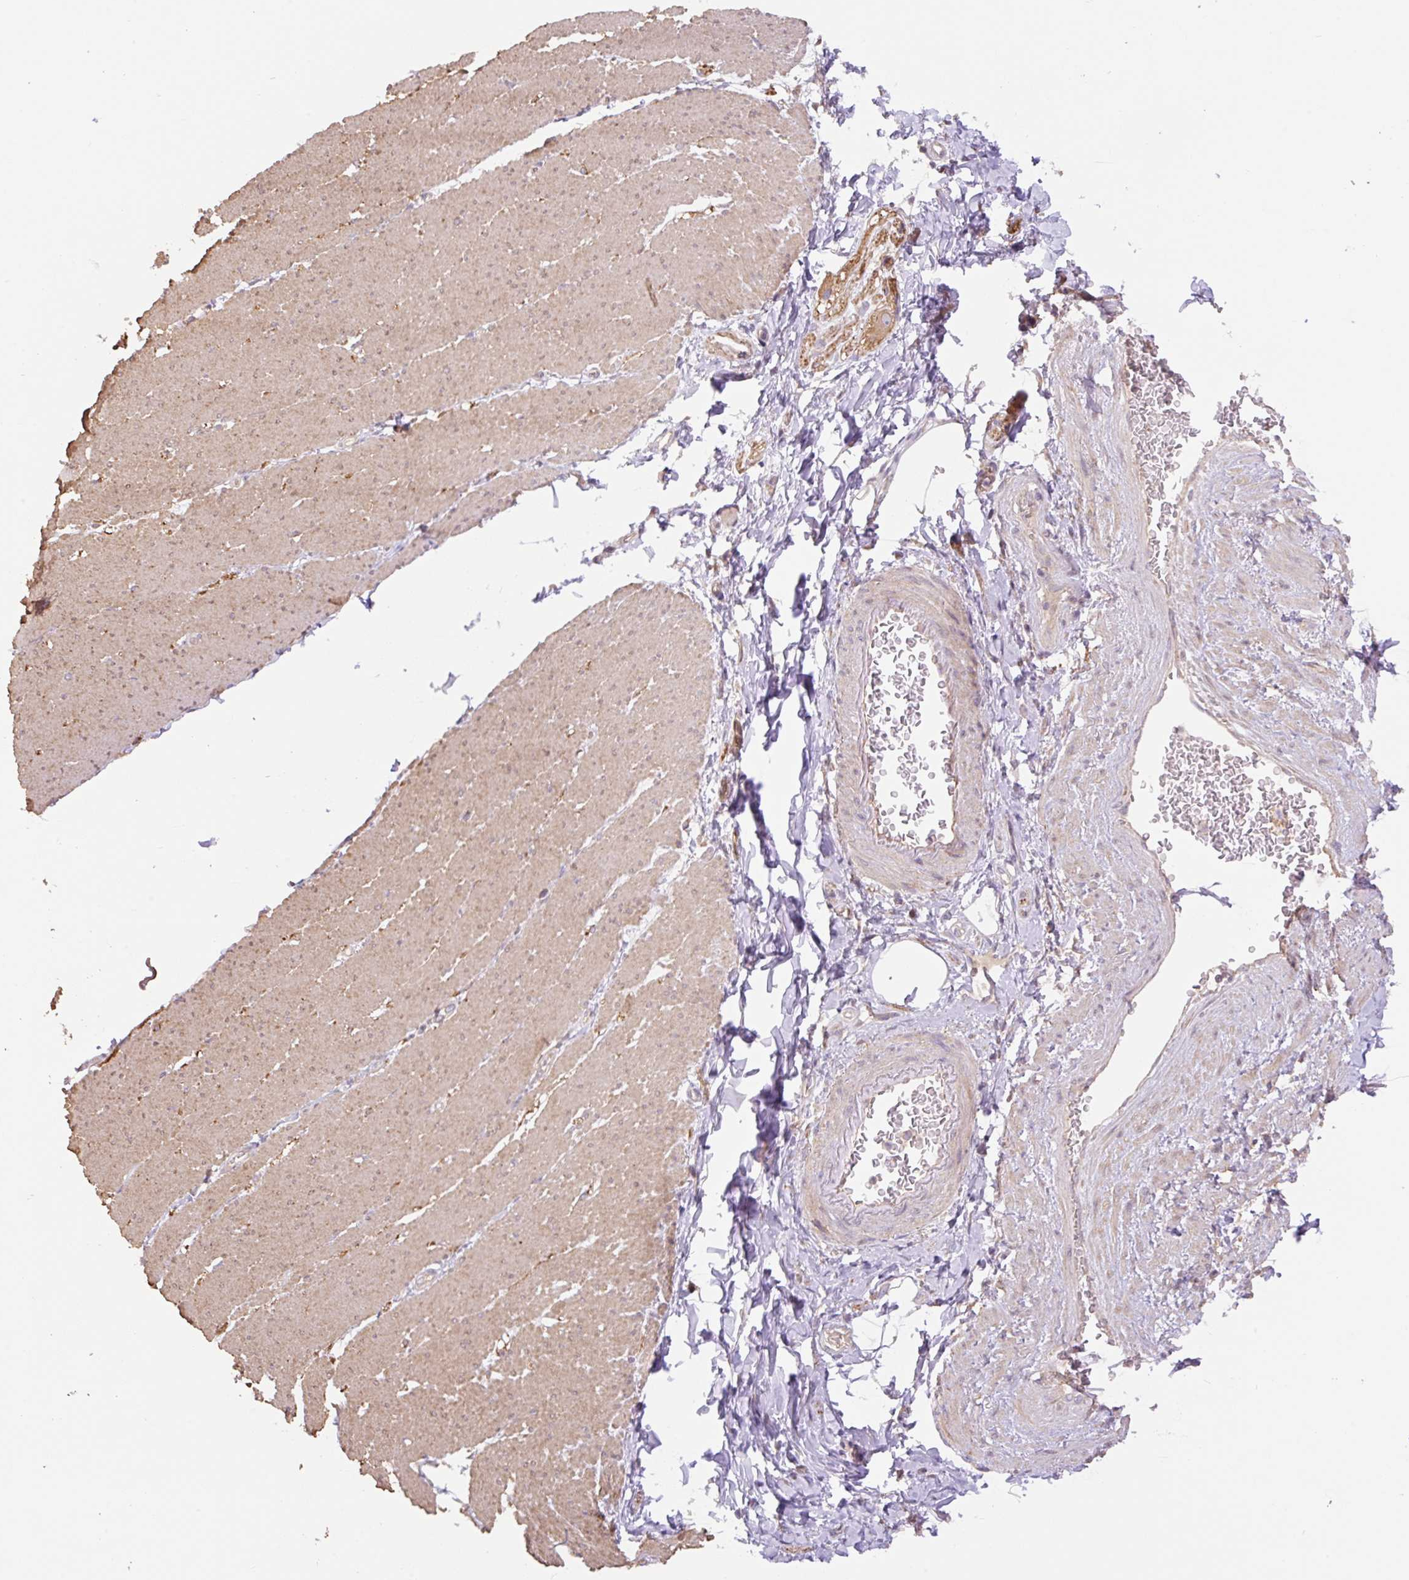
{"staining": {"intensity": "moderate", "quantity": "25%-75%", "location": "cytoplasmic/membranous"}, "tissue": "smooth muscle", "cell_type": "Smooth muscle cells", "image_type": "normal", "snomed": [{"axis": "morphology", "description": "Normal tissue, NOS"}, {"axis": "topography", "description": "Smooth muscle"}, {"axis": "topography", "description": "Rectum"}], "caption": "Immunohistochemical staining of normal smooth muscle demonstrates moderate cytoplasmic/membranous protein positivity in about 25%-75% of smooth muscle cells.", "gene": "COX8A", "patient": {"sex": "male", "age": 53}}